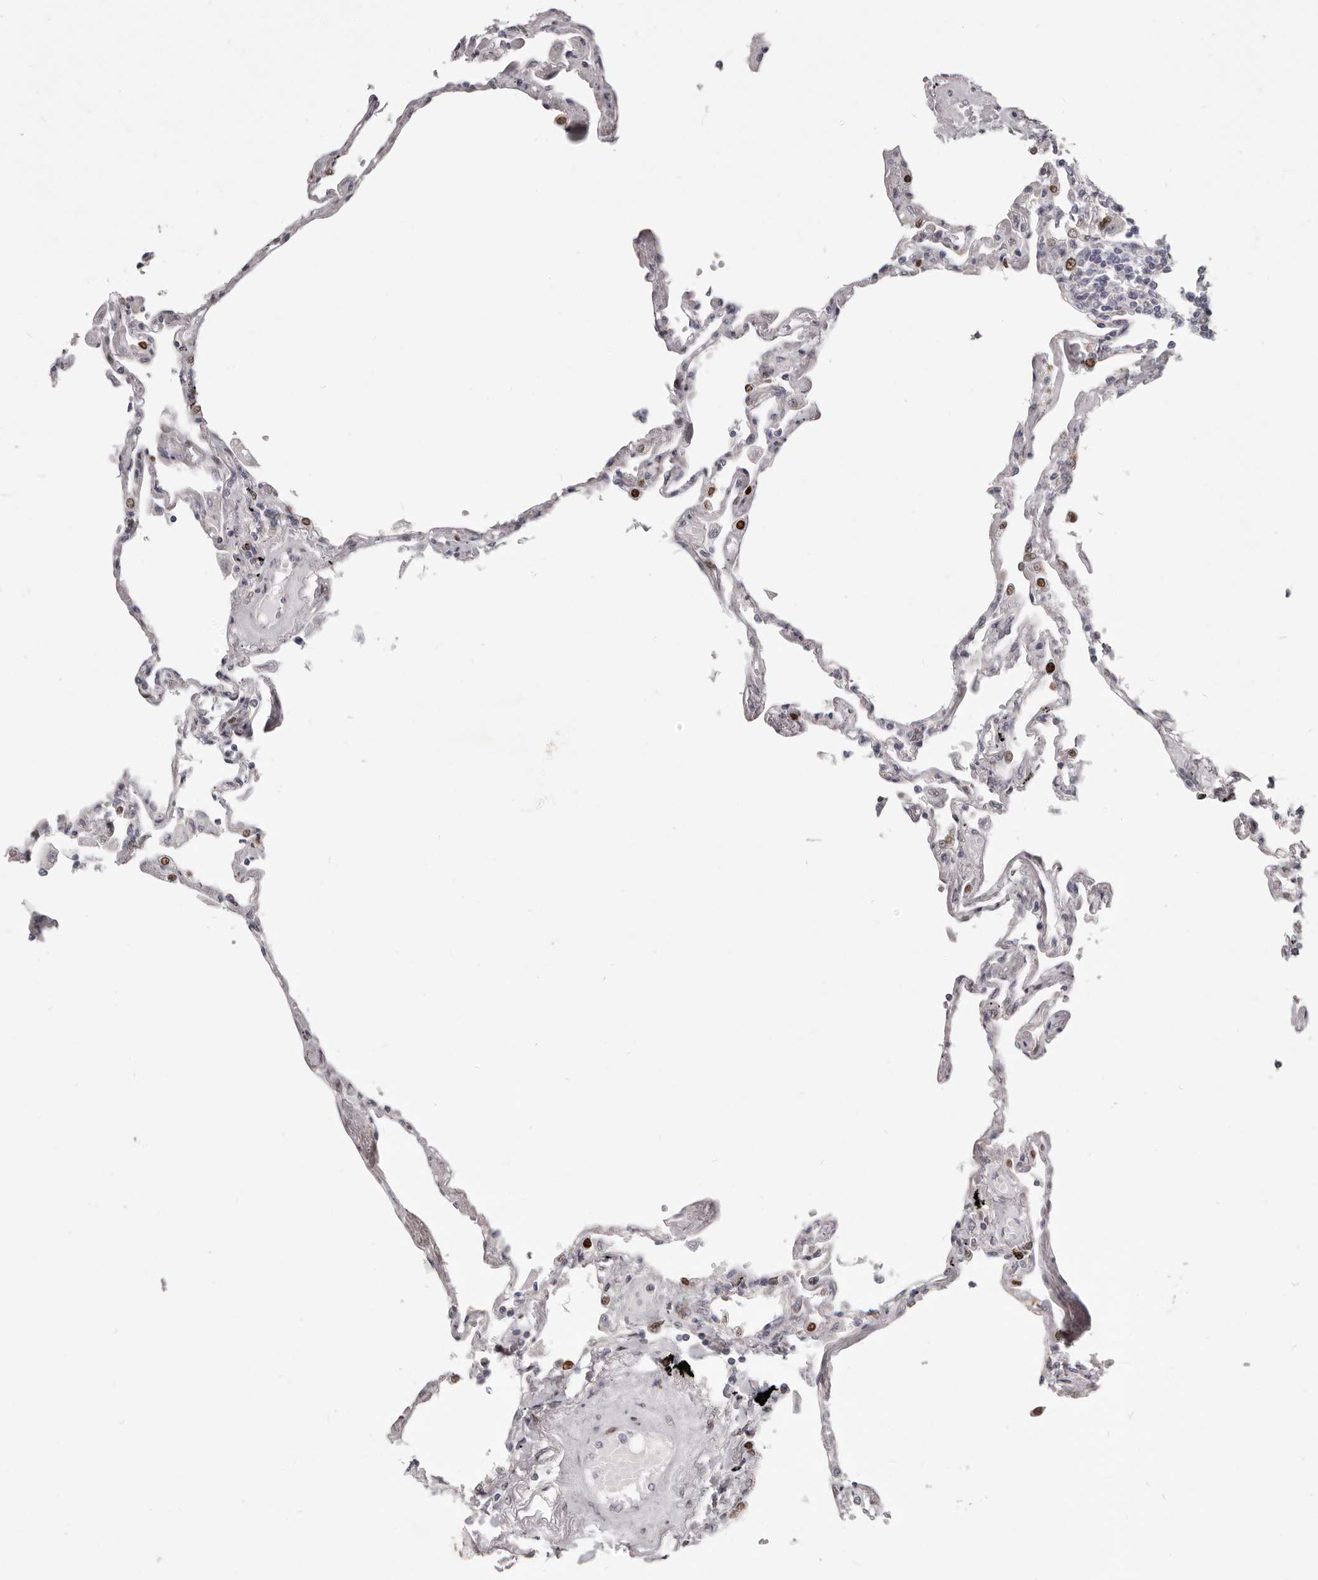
{"staining": {"intensity": "moderate", "quantity": "25%-75%", "location": "nuclear"}, "tissue": "lung", "cell_type": "Alveolar cells", "image_type": "normal", "snomed": [{"axis": "morphology", "description": "Normal tissue, NOS"}, {"axis": "topography", "description": "Lung"}], "caption": "Unremarkable lung exhibits moderate nuclear positivity in about 25%-75% of alveolar cells.", "gene": "SRP19", "patient": {"sex": "female", "age": 67}}